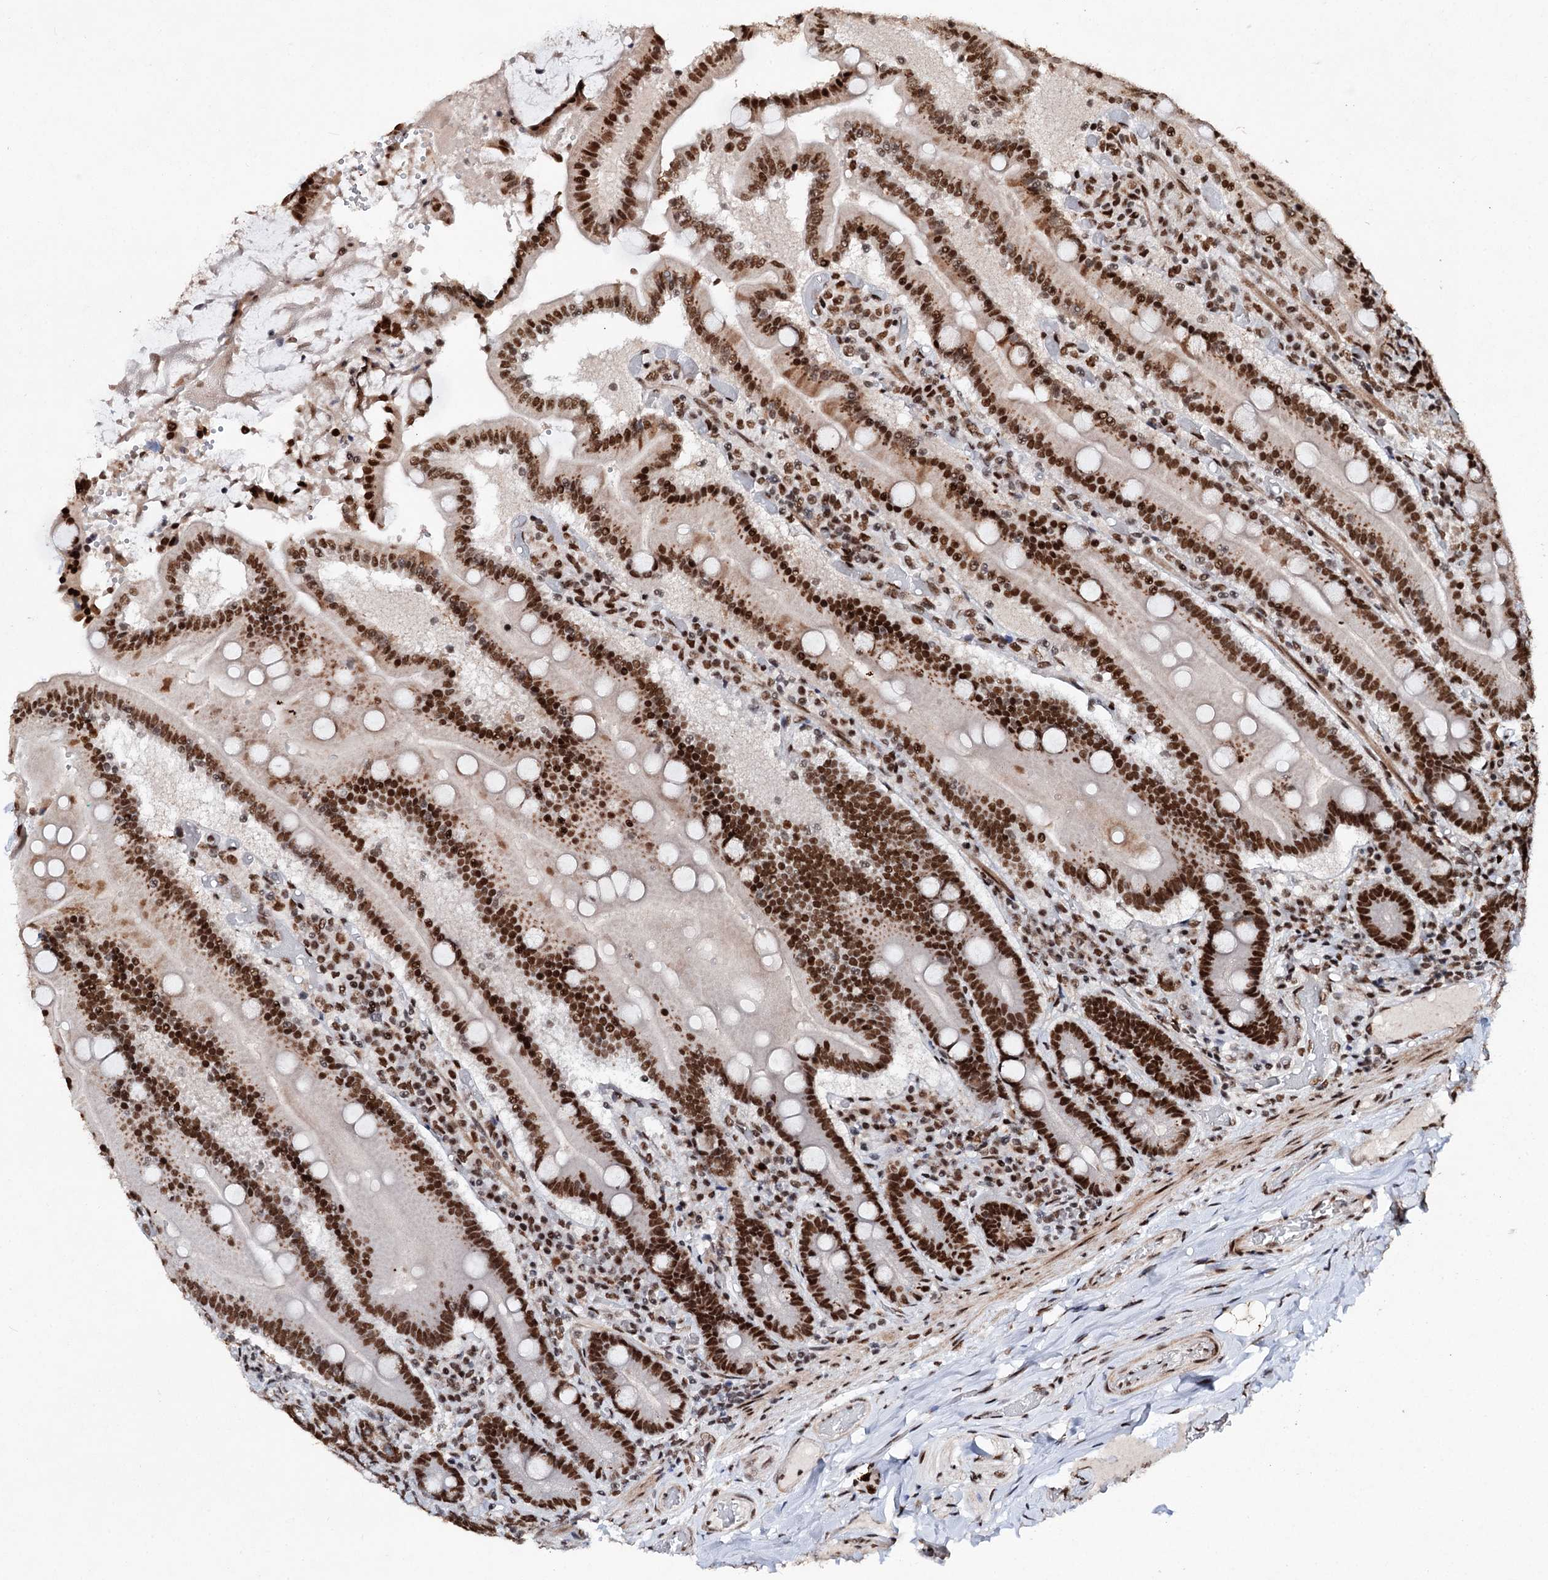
{"staining": {"intensity": "strong", "quantity": ">75%", "location": "nuclear"}, "tissue": "duodenum", "cell_type": "Glandular cells", "image_type": "normal", "snomed": [{"axis": "morphology", "description": "Normal tissue, NOS"}, {"axis": "topography", "description": "Duodenum"}], "caption": "A high-resolution image shows immunohistochemistry (IHC) staining of unremarkable duodenum, which exhibits strong nuclear staining in approximately >75% of glandular cells. (Brightfield microscopy of DAB IHC at high magnification).", "gene": "MATR3", "patient": {"sex": "female", "age": 62}}